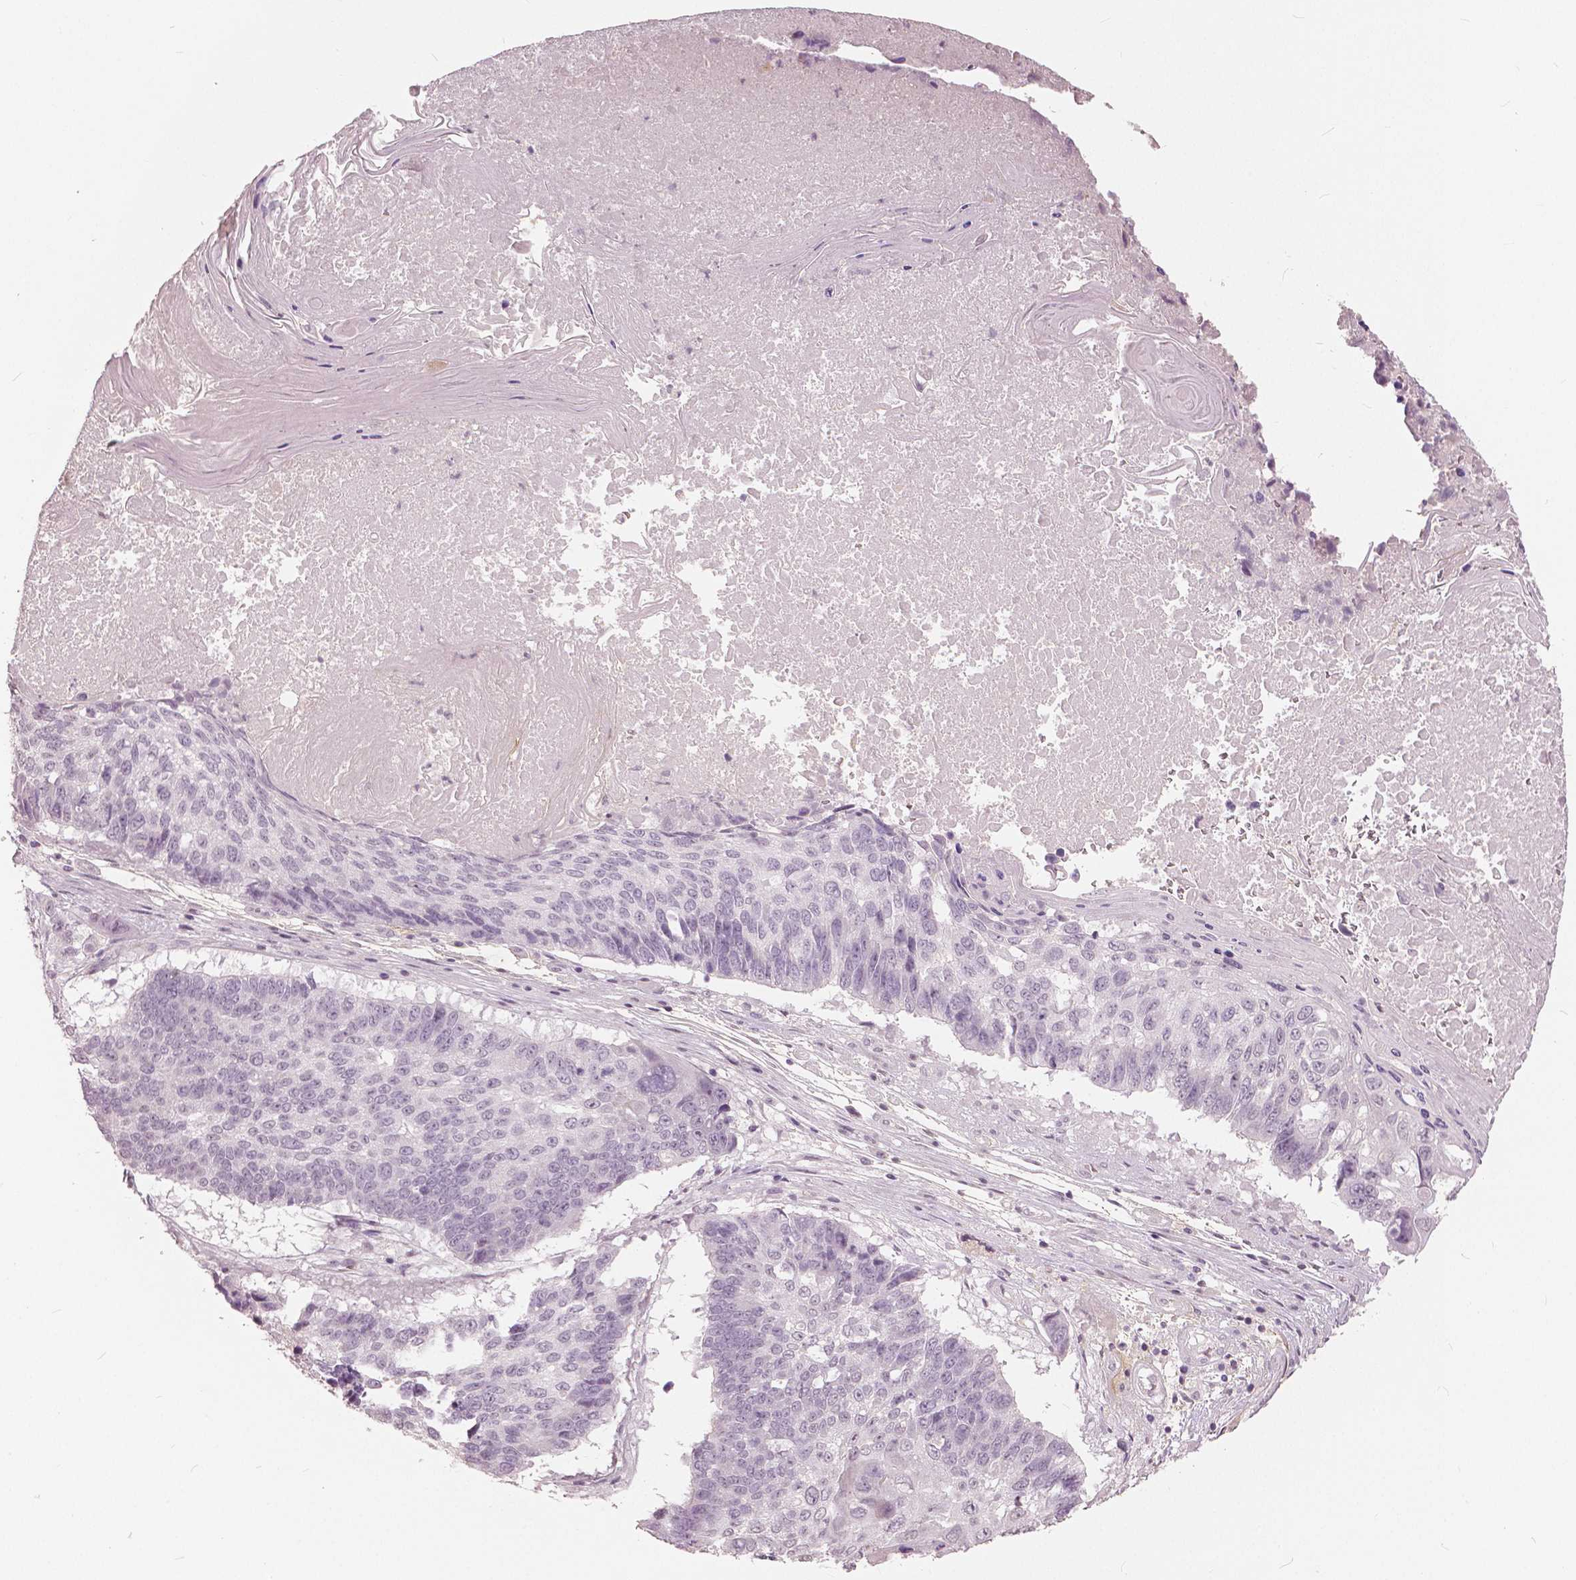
{"staining": {"intensity": "negative", "quantity": "none", "location": "none"}, "tissue": "lung cancer", "cell_type": "Tumor cells", "image_type": "cancer", "snomed": [{"axis": "morphology", "description": "Squamous cell carcinoma, NOS"}, {"axis": "topography", "description": "Lung"}], "caption": "High power microscopy image of an immunohistochemistry (IHC) micrograph of lung cancer, revealing no significant positivity in tumor cells.", "gene": "NANOG", "patient": {"sex": "male", "age": 73}}